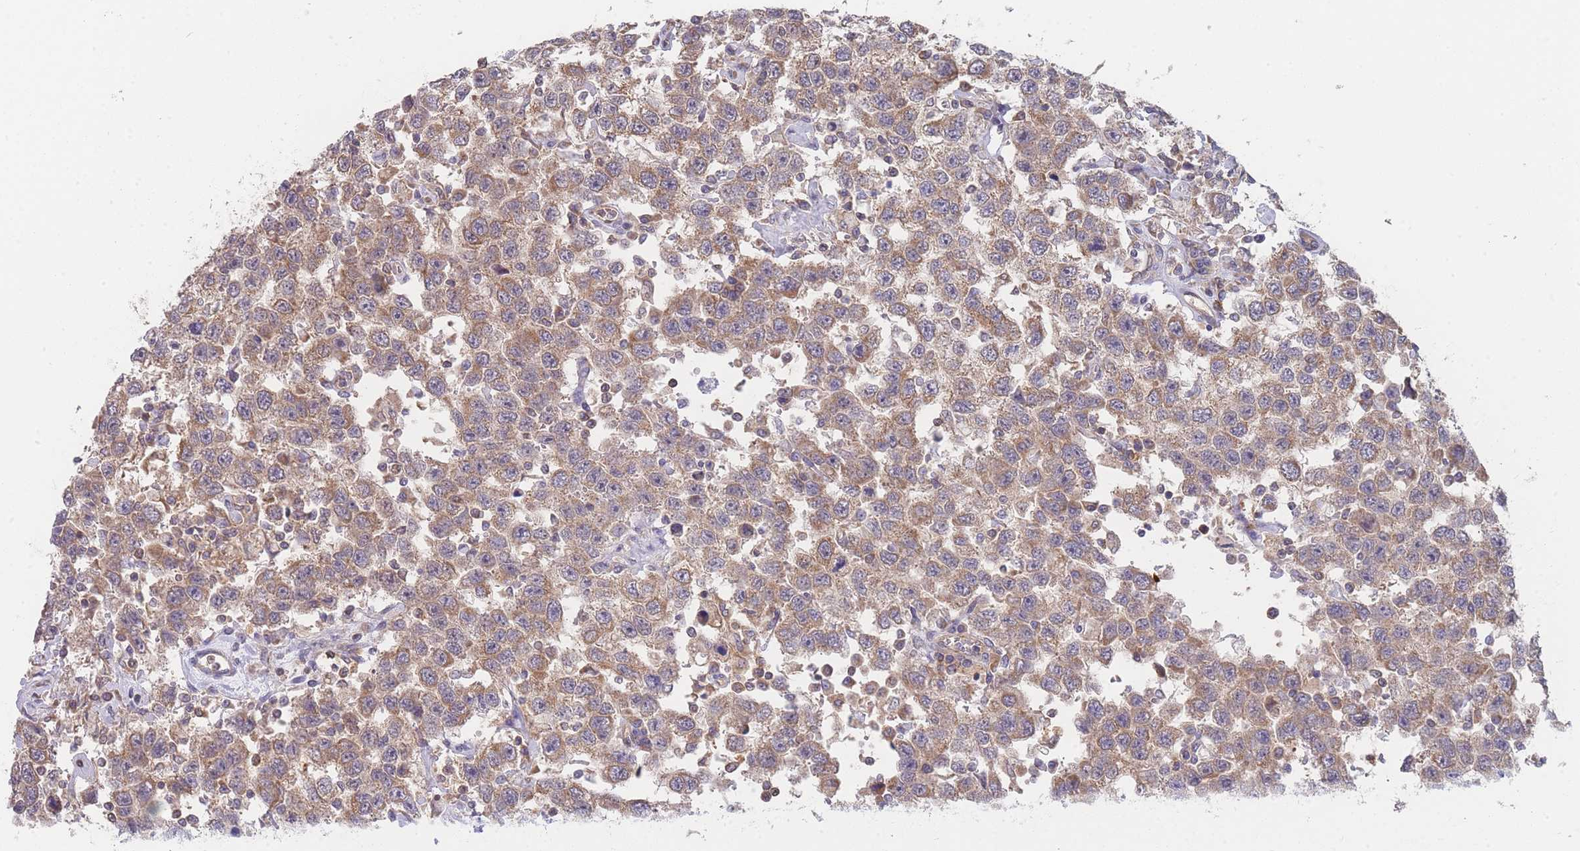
{"staining": {"intensity": "moderate", "quantity": ">75%", "location": "cytoplasmic/membranous"}, "tissue": "testis cancer", "cell_type": "Tumor cells", "image_type": "cancer", "snomed": [{"axis": "morphology", "description": "Seminoma, NOS"}, {"axis": "topography", "description": "Testis"}], "caption": "This is an image of IHC staining of testis cancer, which shows moderate positivity in the cytoplasmic/membranous of tumor cells.", "gene": "MRPS18B", "patient": {"sex": "male", "age": 41}}